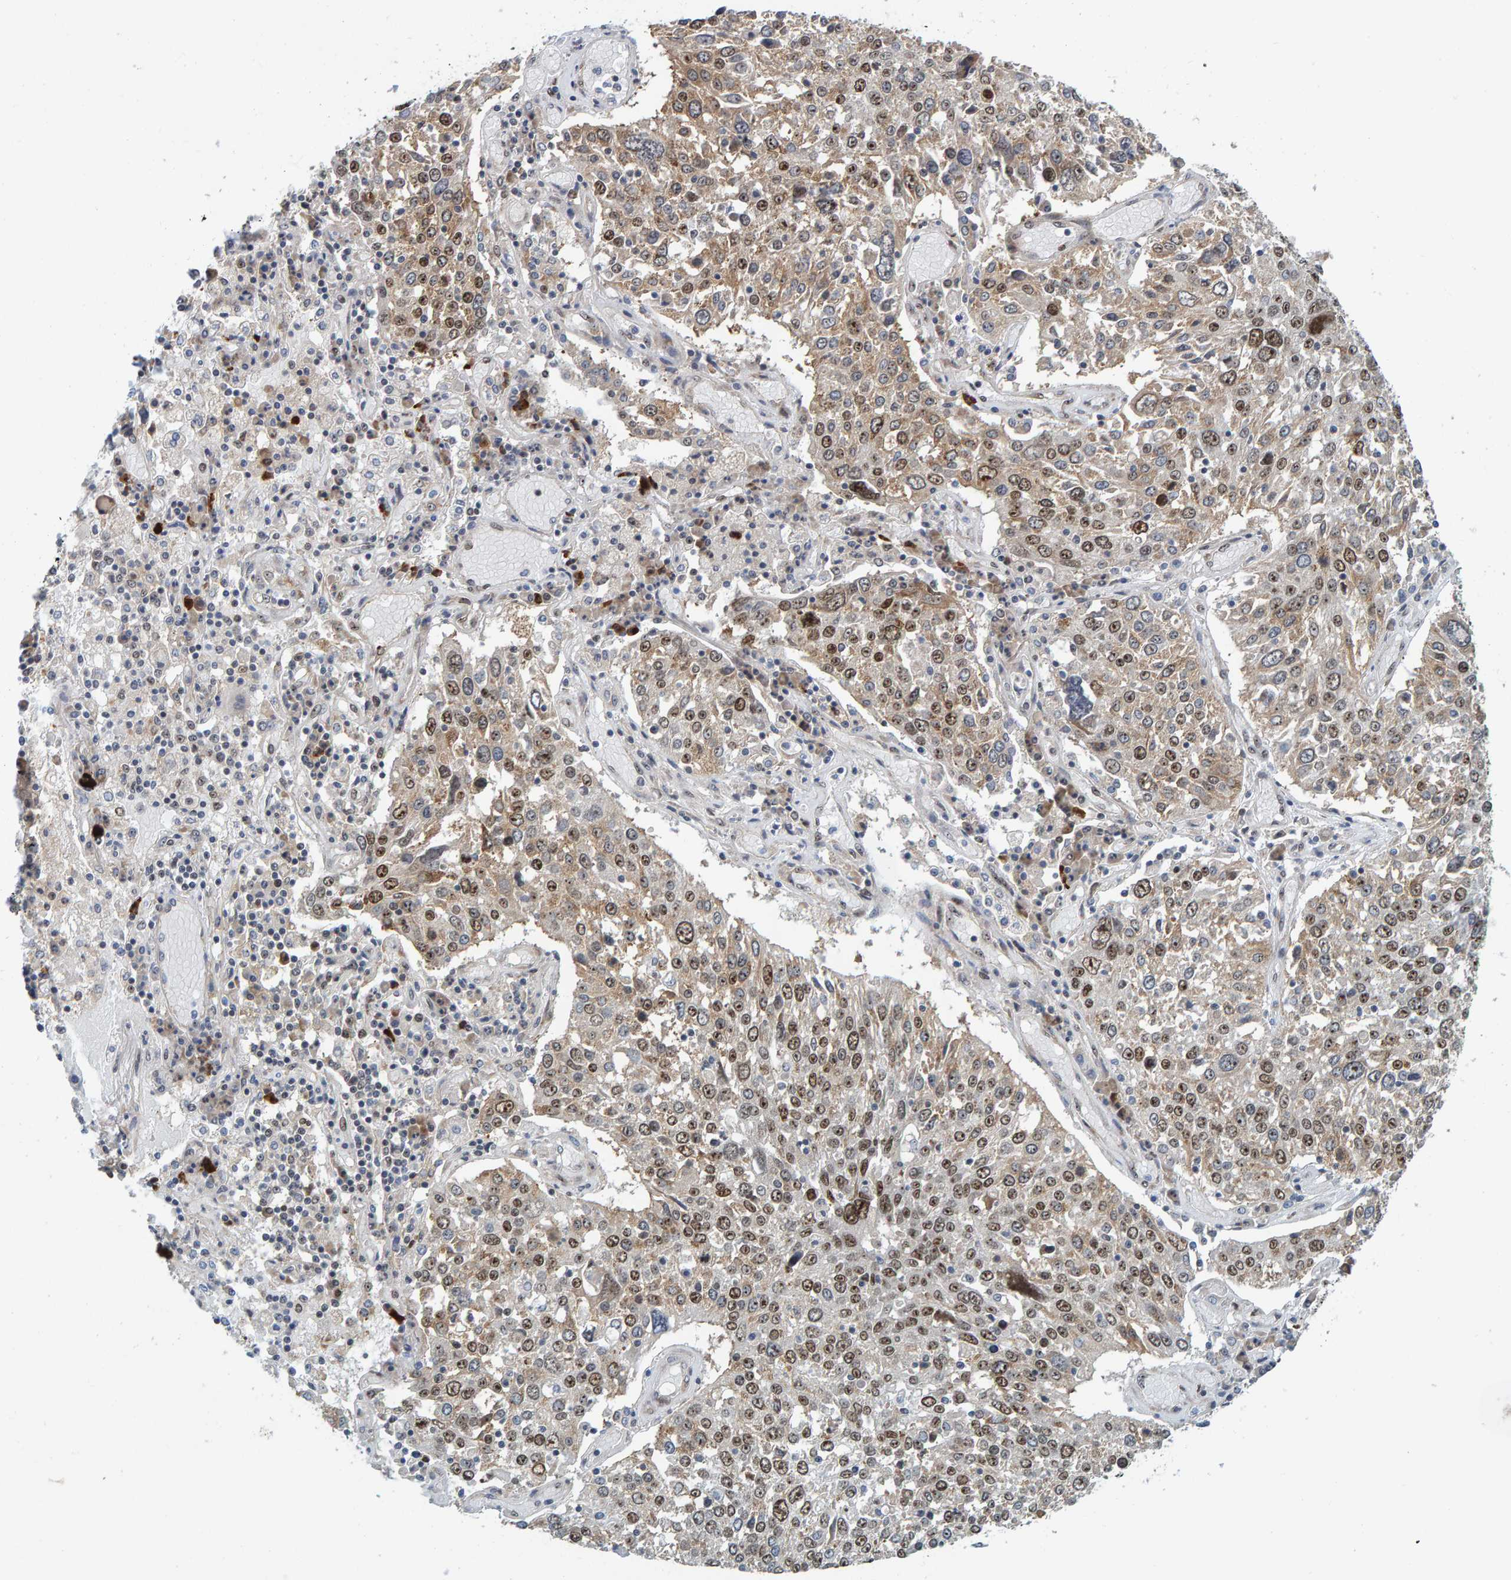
{"staining": {"intensity": "moderate", "quantity": ">75%", "location": "cytoplasmic/membranous,nuclear"}, "tissue": "lung cancer", "cell_type": "Tumor cells", "image_type": "cancer", "snomed": [{"axis": "morphology", "description": "Squamous cell carcinoma, NOS"}, {"axis": "topography", "description": "Lung"}], "caption": "Moderate cytoplasmic/membranous and nuclear staining is appreciated in approximately >75% of tumor cells in squamous cell carcinoma (lung).", "gene": "POLR1E", "patient": {"sex": "male", "age": 65}}